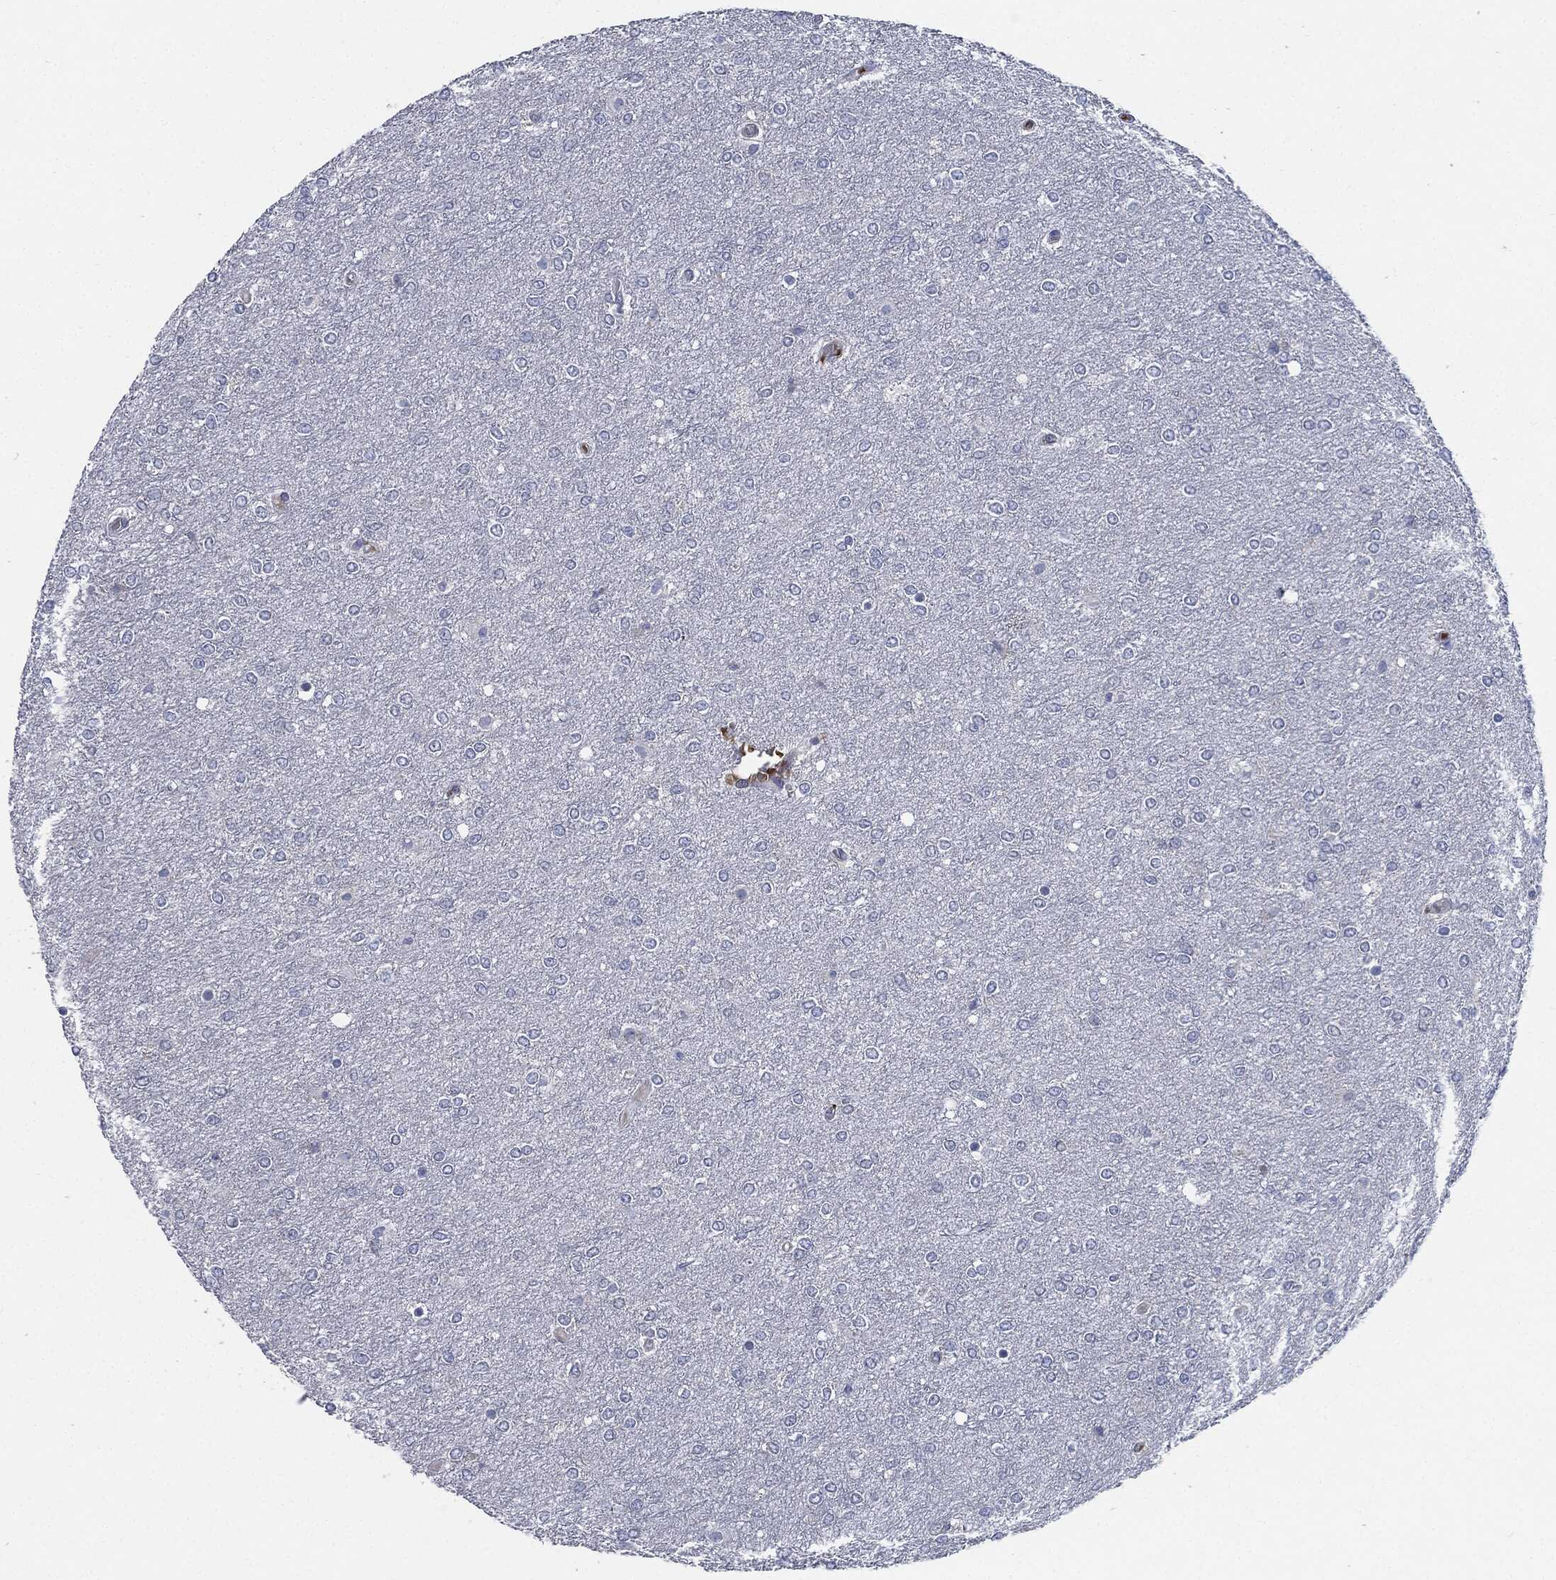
{"staining": {"intensity": "negative", "quantity": "none", "location": "none"}, "tissue": "glioma", "cell_type": "Tumor cells", "image_type": "cancer", "snomed": [{"axis": "morphology", "description": "Glioma, malignant, High grade"}, {"axis": "topography", "description": "Brain"}], "caption": "Human glioma stained for a protein using immunohistochemistry demonstrates no staining in tumor cells.", "gene": "SIGLEC9", "patient": {"sex": "female", "age": 61}}